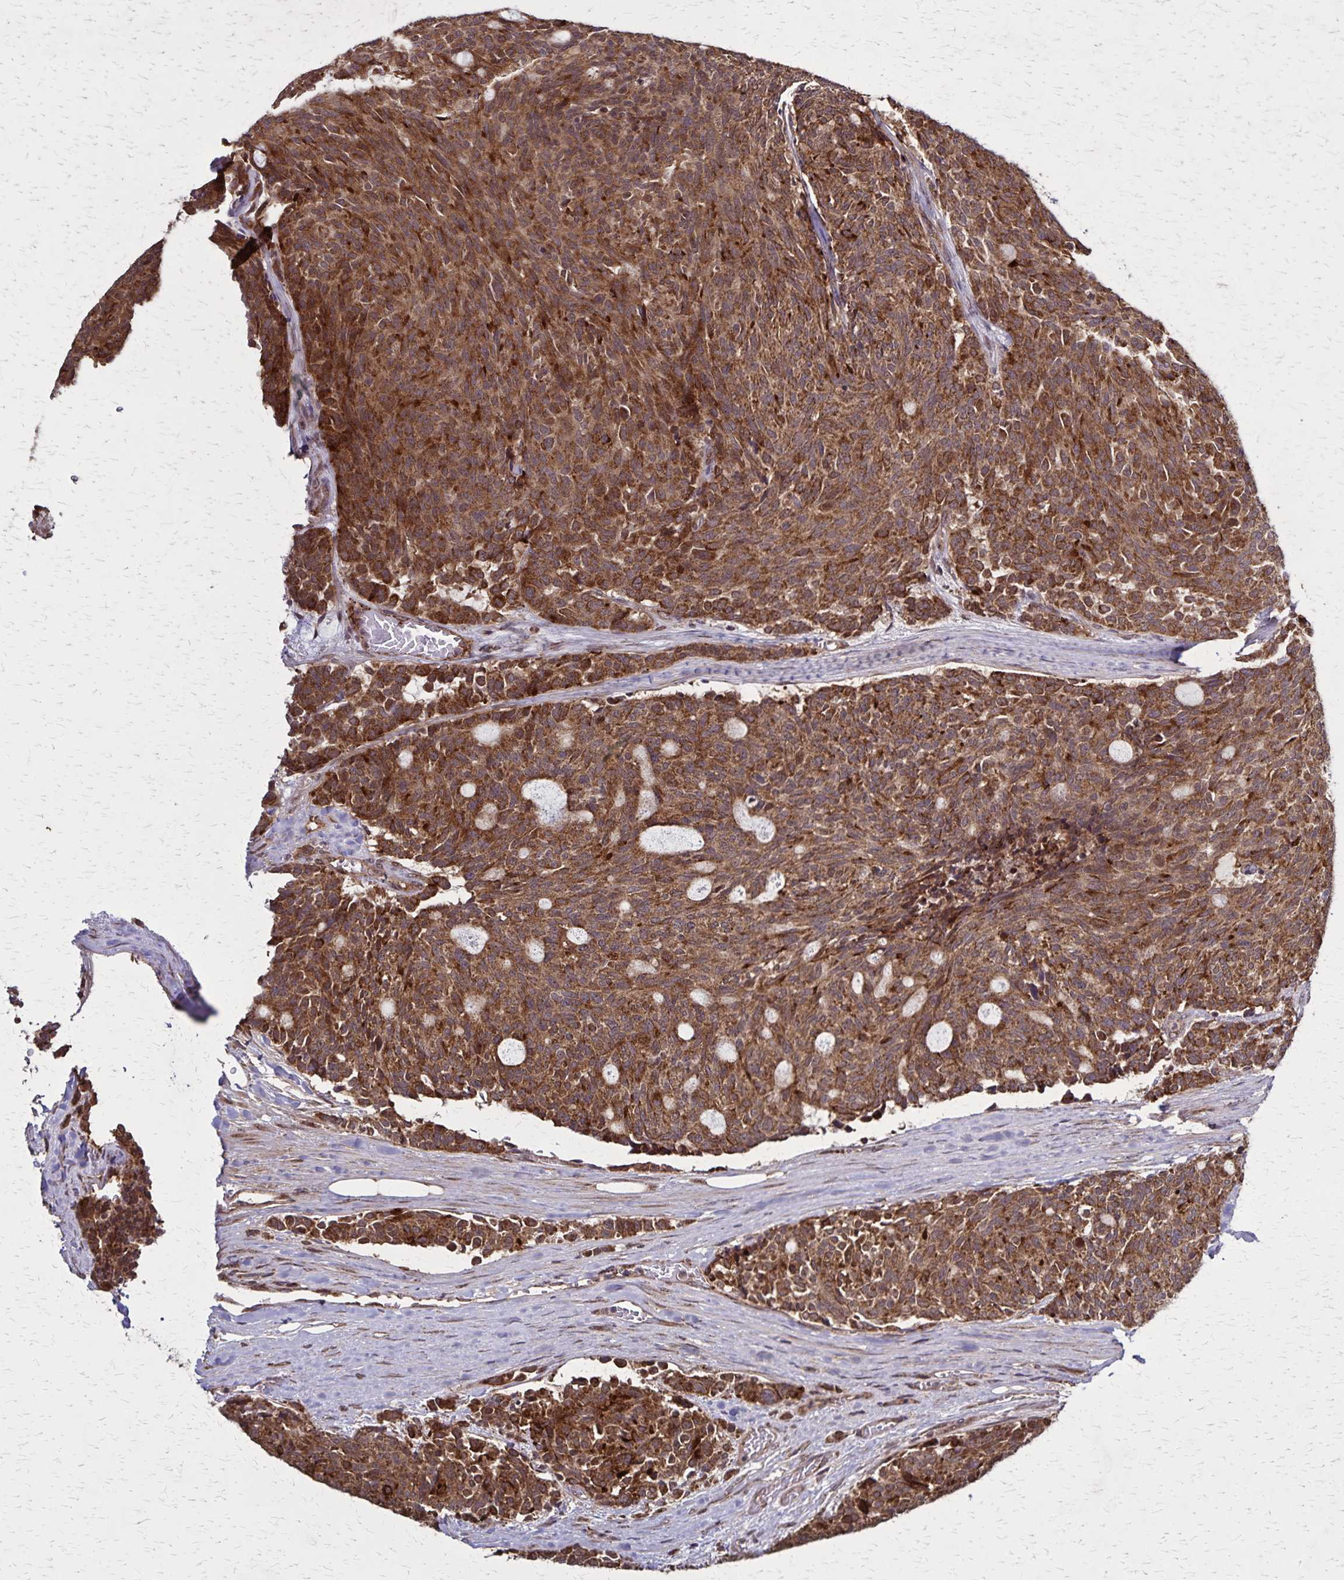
{"staining": {"intensity": "strong", "quantity": ">75%", "location": "cytoplasmic/membranous"}, "tissue": "carcinoid", "cell_type": "Tumor cells", "image_type": "cancer", "snomed": [{"axis": "morphology", "description": "Carcinoid, malignant, NOS"}, {"axis": "topography", "description": "Pancreas"}], "caption": "Carcinoid (malignant) stained with IHC exhibits strong cytoplasmic/membranous positivity in approximately >75% of tumor cells. (IHC, brightfield microscopy, high magnification).", "gene": "NFS1", "patient": {"sex": "female", "age": 54}}